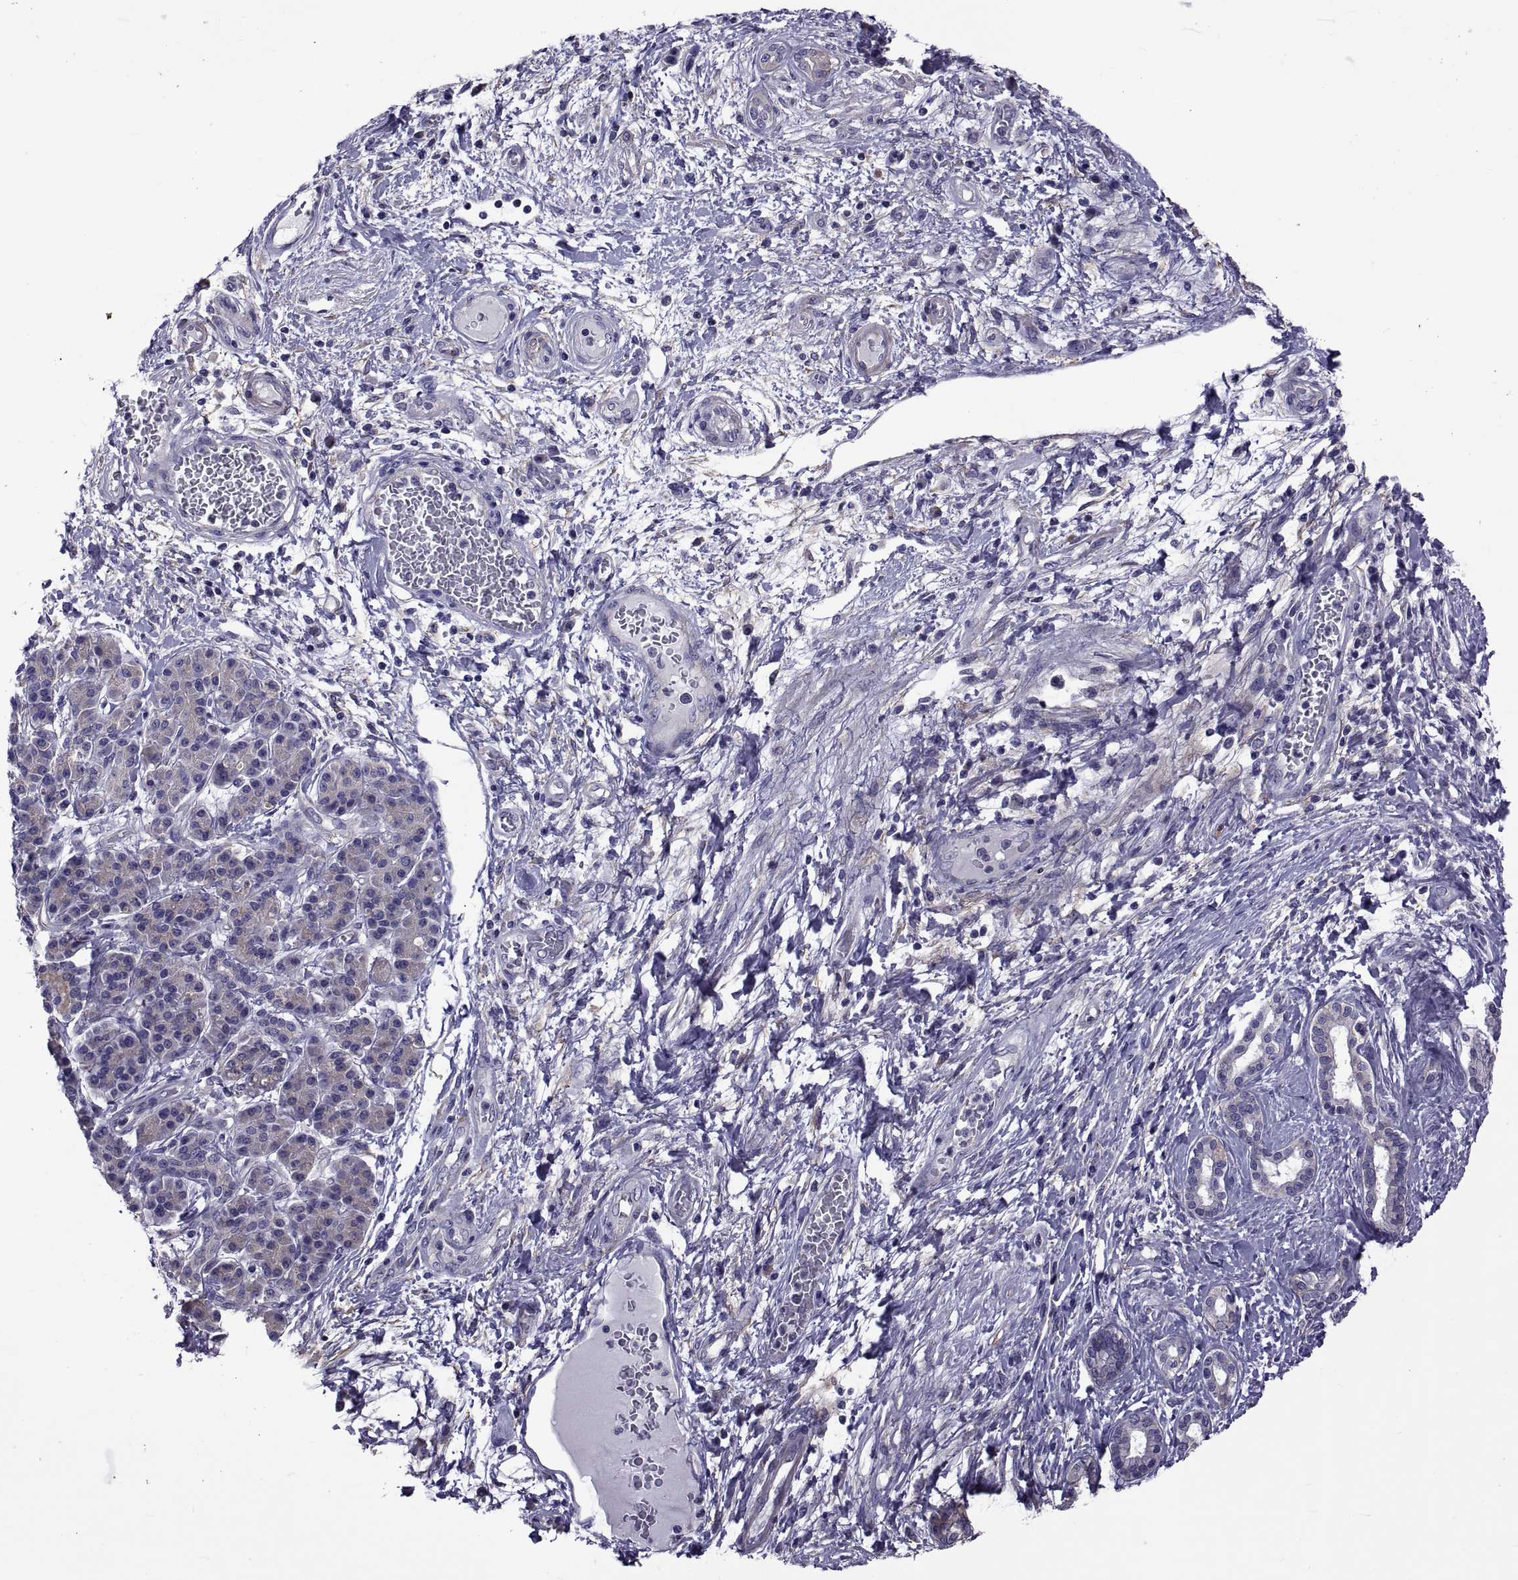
{"staining": {"intensity": "weak", "quantity": "<25%", "location": "cytoplasmic/membranous"}, "tissue": "pancreatic cancer", "cell_type": "Tumor cells", "image_type": "cancer", "snomed": [{"axis": "morphology", "description": "Adenocarcinoma, NOS"}, {"axis": "topography", "description": "Pancreas"}], "caption": "Tumor cells show no significant staining in pancreatic cancer.", "gene": "TMC3", "patient": {"sex": "female", "age": 73}}